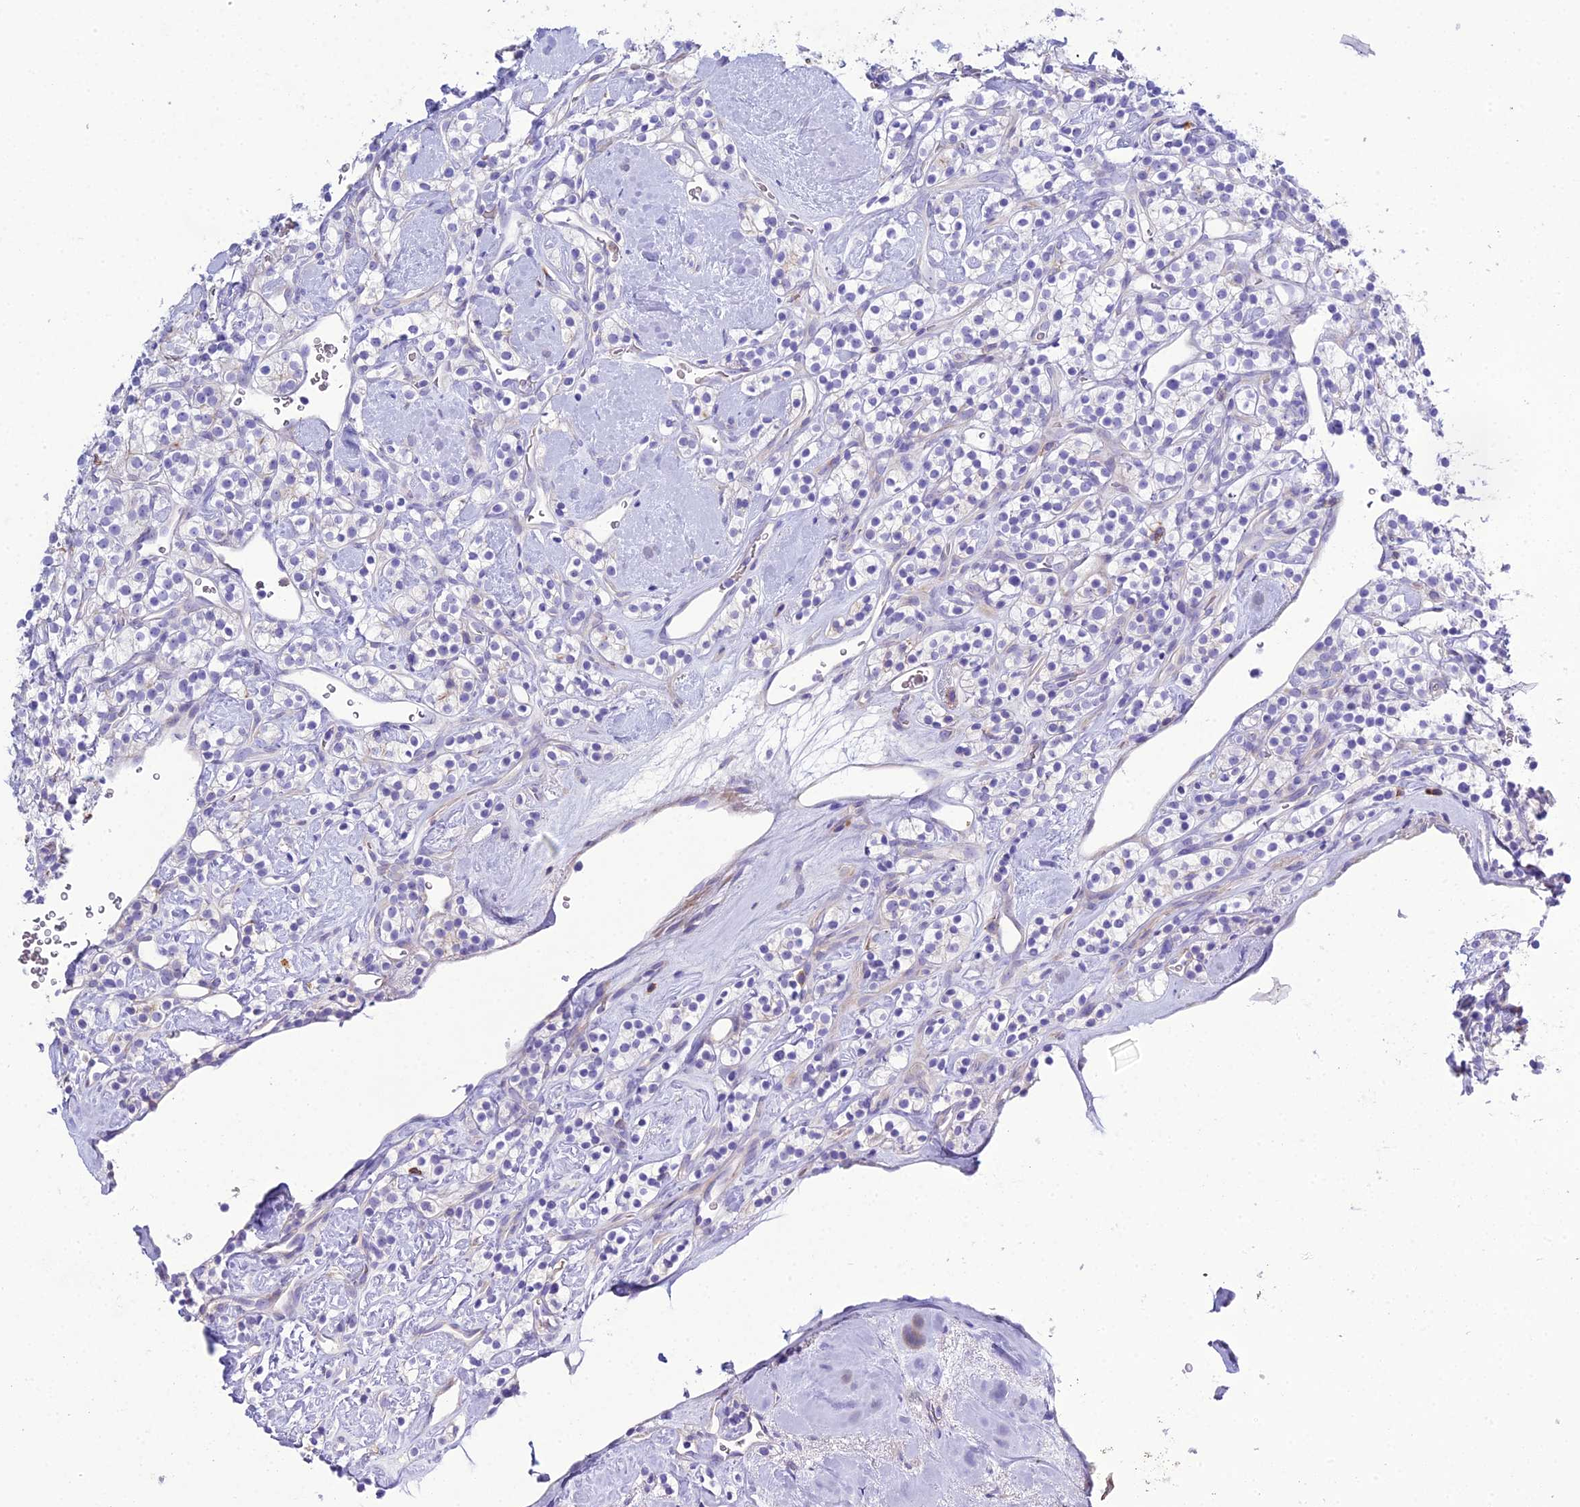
{"staining": {"intensity": "negative", "quantity": "none", "location": "none"}, "tissue": "renal cancer", "cell_type": "Tumor cells", "image_type": "cancer", "snomed": [{"axis": "morphology", "description": "Adenocarcinoma, NOS"}, {"axis": "topography", "description": "Kidney"}], "caption": "Tumor cells show no significant protein expression in renal cancer.", "gene": "OR1Q1", "patient": {"sex": "male", "age": 77}}